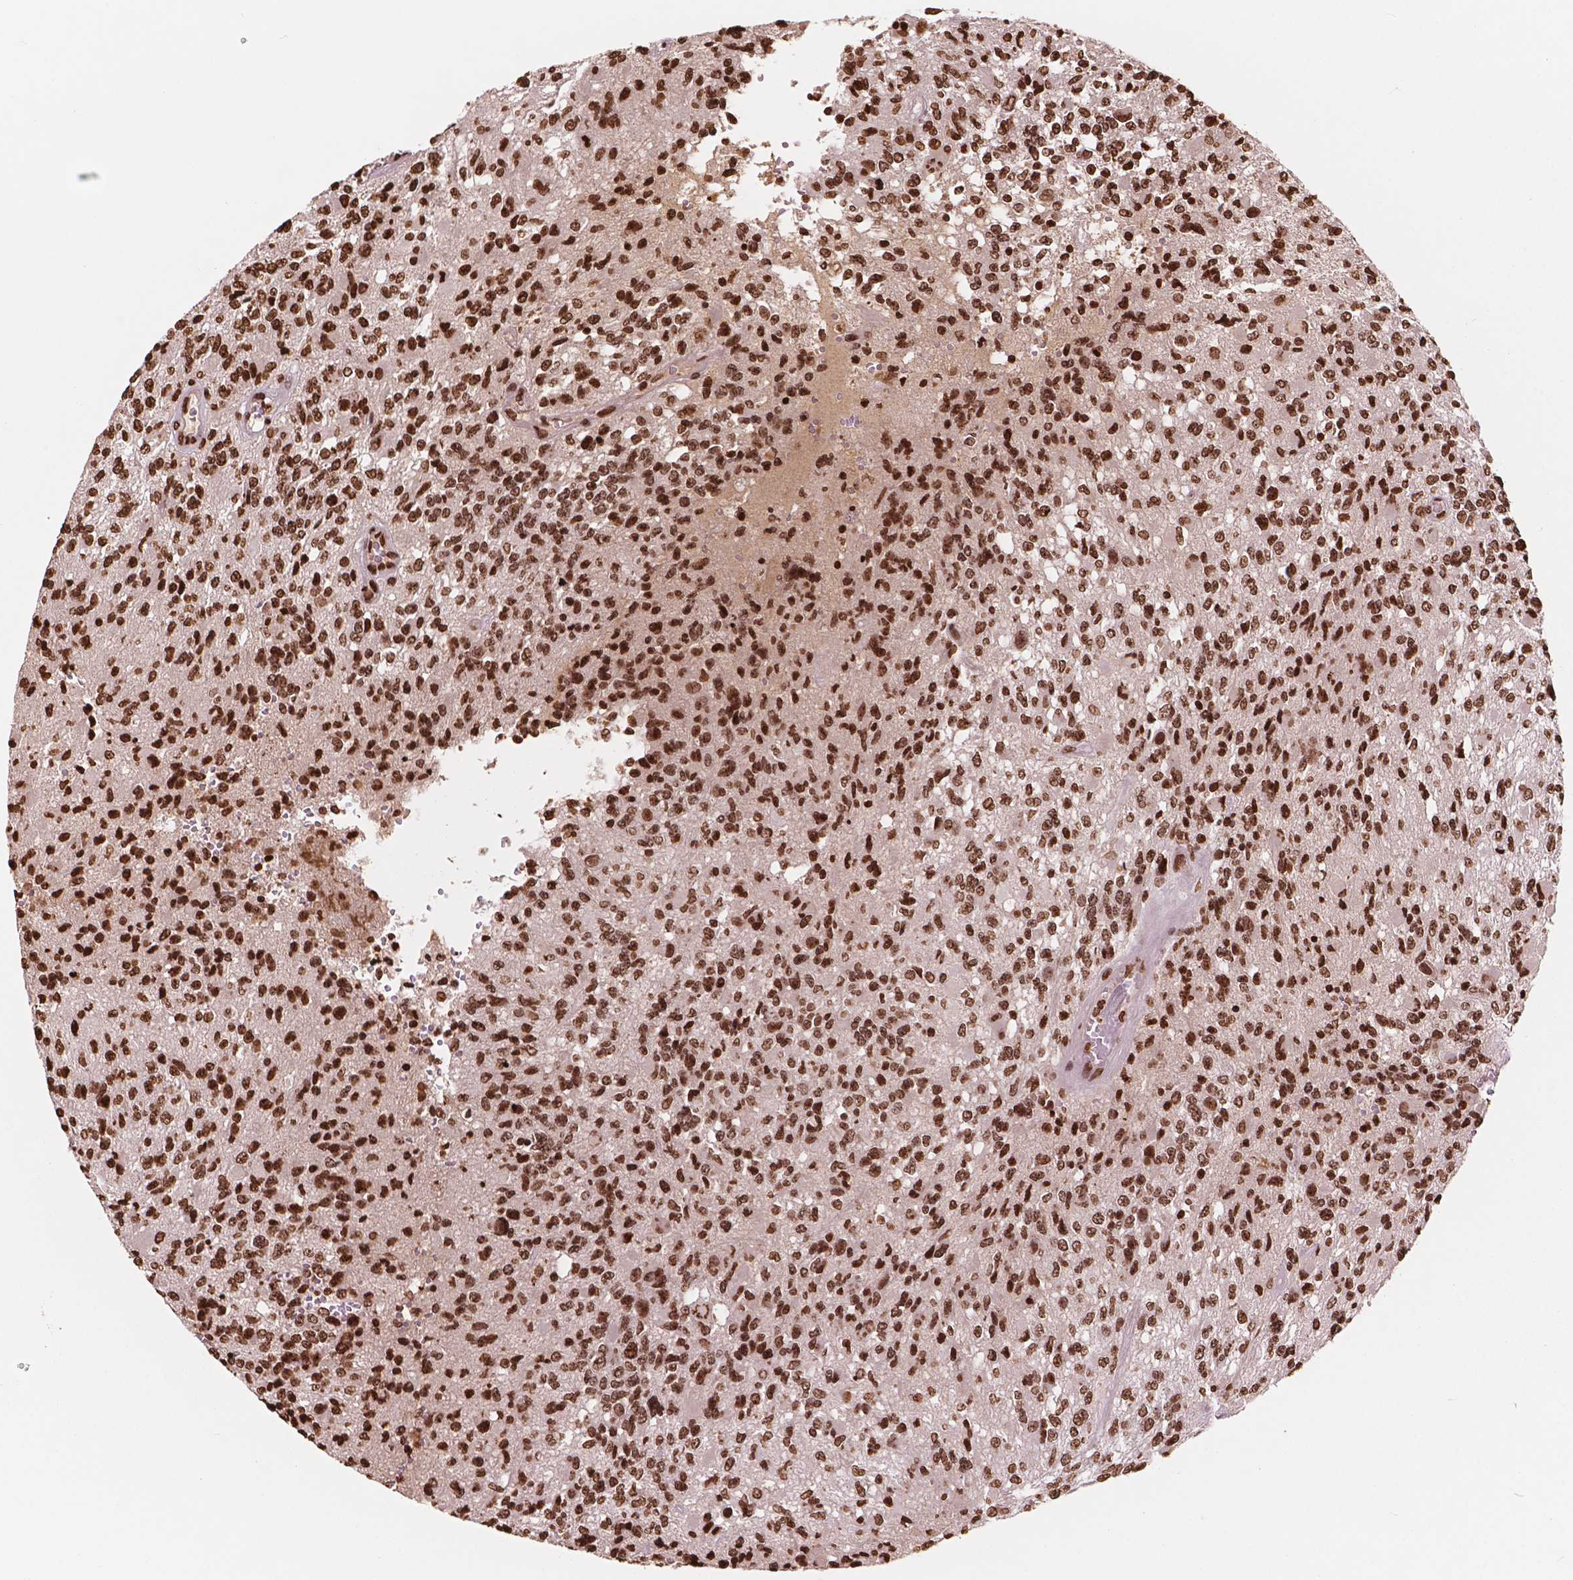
{"staining": {"intensity": "strong", "quantity": ">75%", "location": "nuclear"}, "tissue": "glioma", "cell_type": "Tumor cells", "image_type": "cancer", "snomed": [{"axis": "morphology", "description": "Glioma, malignant, High grade"}, {"axis": "topography", "description": "Brain"}], "caption": "Tumor cells reveal high levels of strong nuclear positivity in about >75% of cells in malignant glioma (high-grade). (brown staining indicates protein expression, while blue staining denotes nuclei).", "gene": "H3C7", "patient": {"sex": "female", "age": 63}}